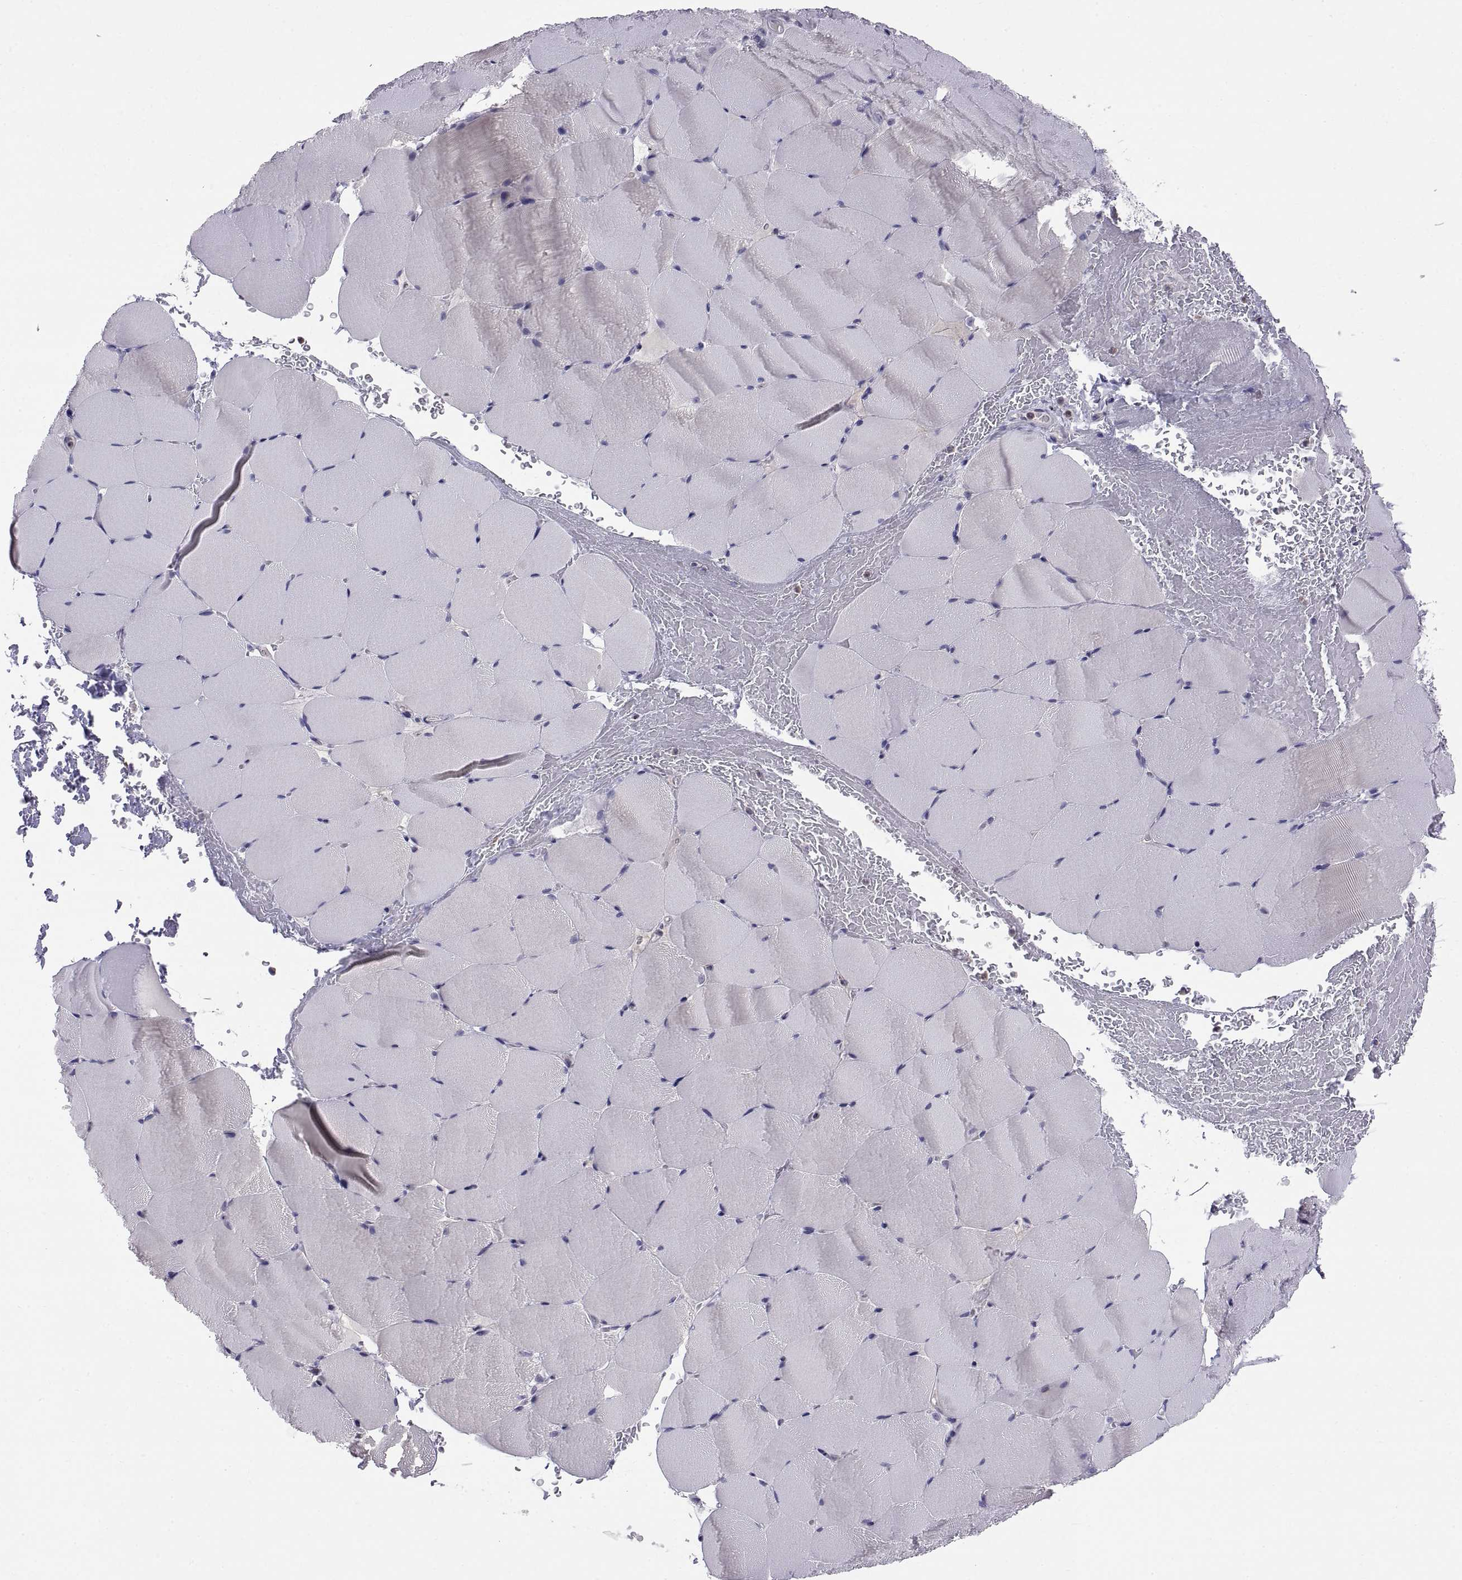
{"staining": {"intensity": "negative", "quantity": "none", "location": "none"}, "tissue": "skeletal muscle", "cell_type": "Myocytes", "image_type": "normal", "snomed": [{"axis": "morphology", "description": "Normal tissue, NOS"}, {"axis": "topography", "description": "Skeletal muscle"}], "caption": "DAB (3,3'-diaminobenzidine) immunohistochemical staining of unremarkable human skeletal muscle demonstrates no significant expression in myocytes.", "gene": "PKP1", "patient": {"sex": "female", "age": 37}}